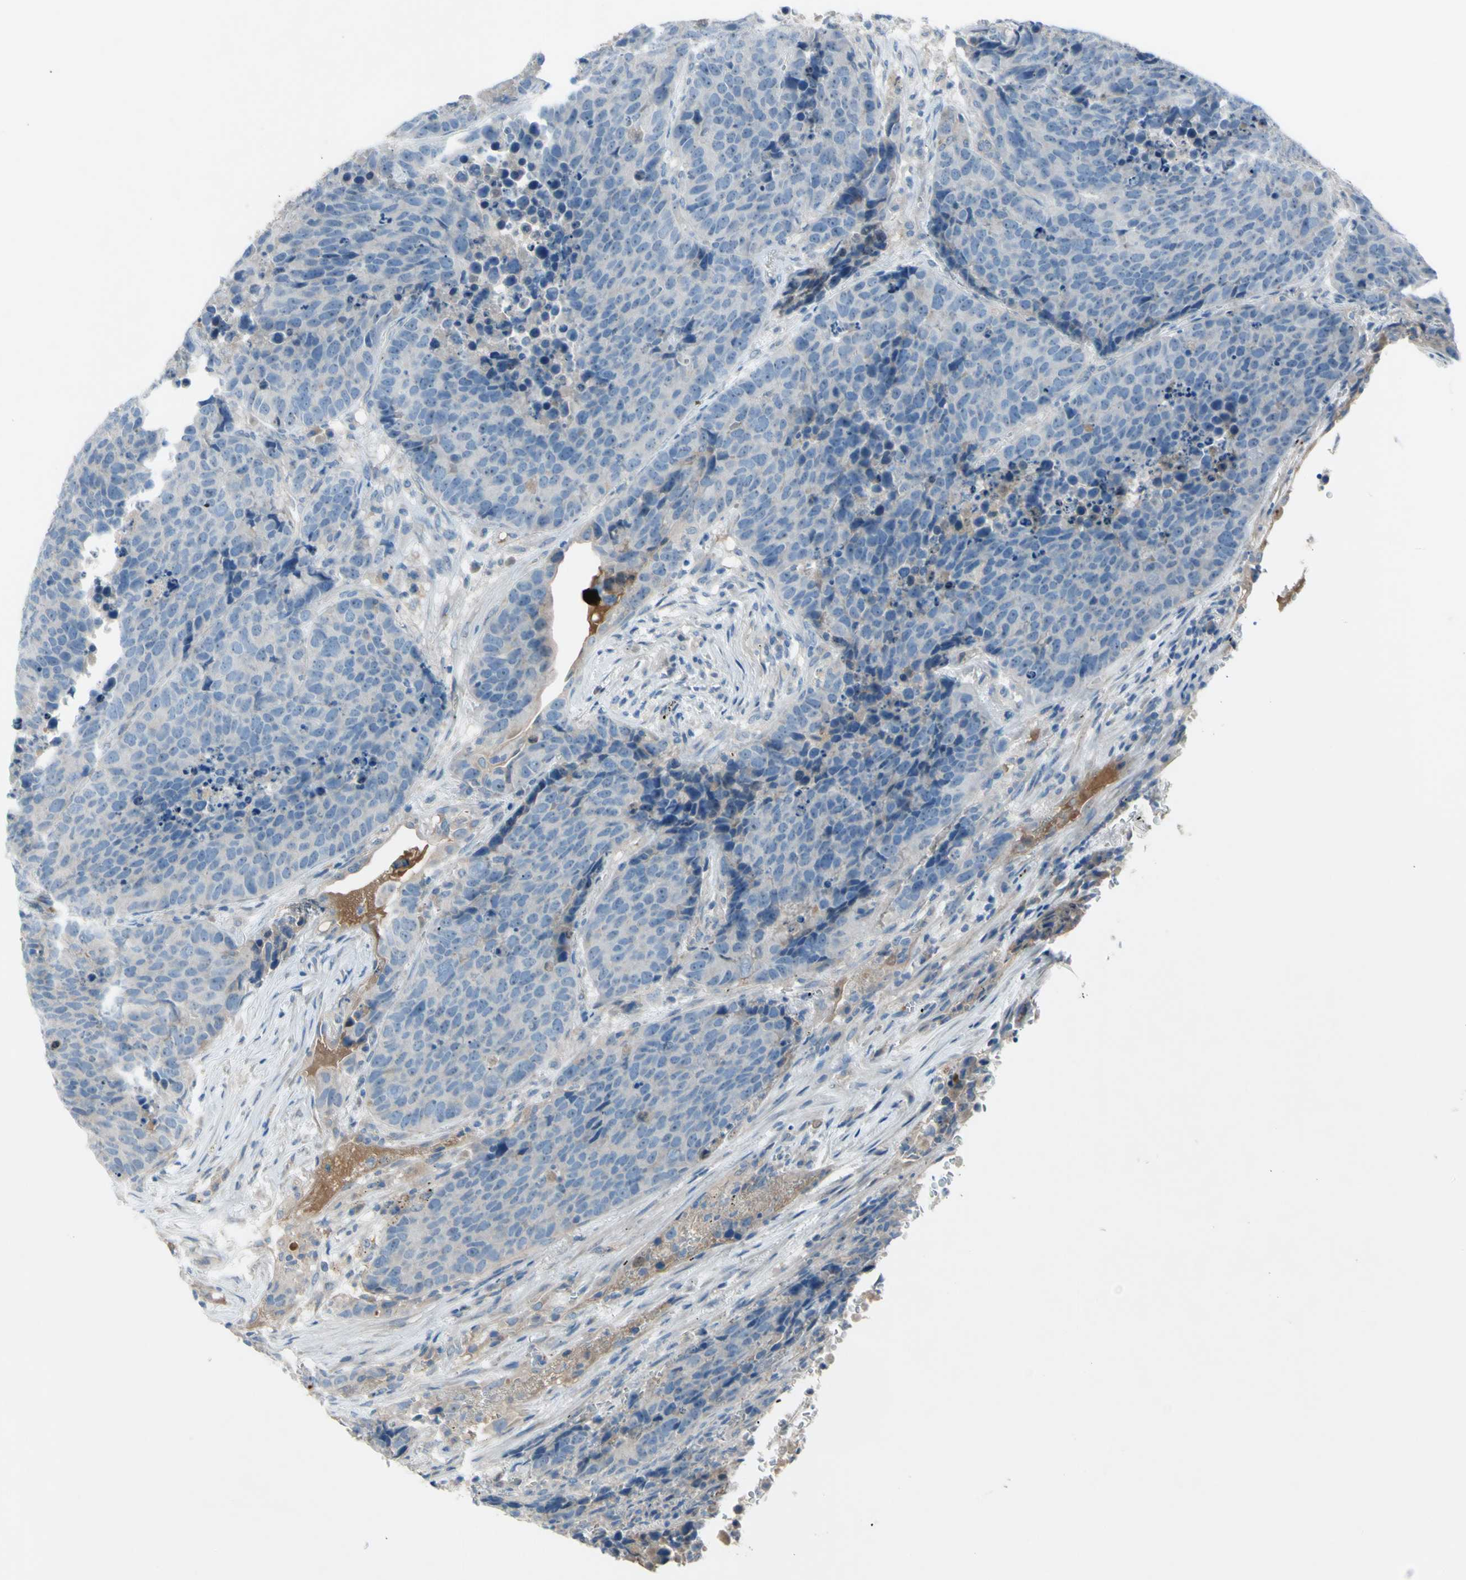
{"staining": {"intensity": "negative", "quantity": "none", "location": "none"}, "tissue": "carcinoid", "cell_type": "Tumor cells", "image_type": "cancer", "snomed": [{"axis": "morphology", "description": "Carcinoid, malignant, NOS"}, {"axis": "topography", "description": "Lung"}], "caption": "IHC of human carcinoid demonstrates no positivity in tumor cells.", "gene": "ATRN", "patient": {"sex": "male", "age": 60}}